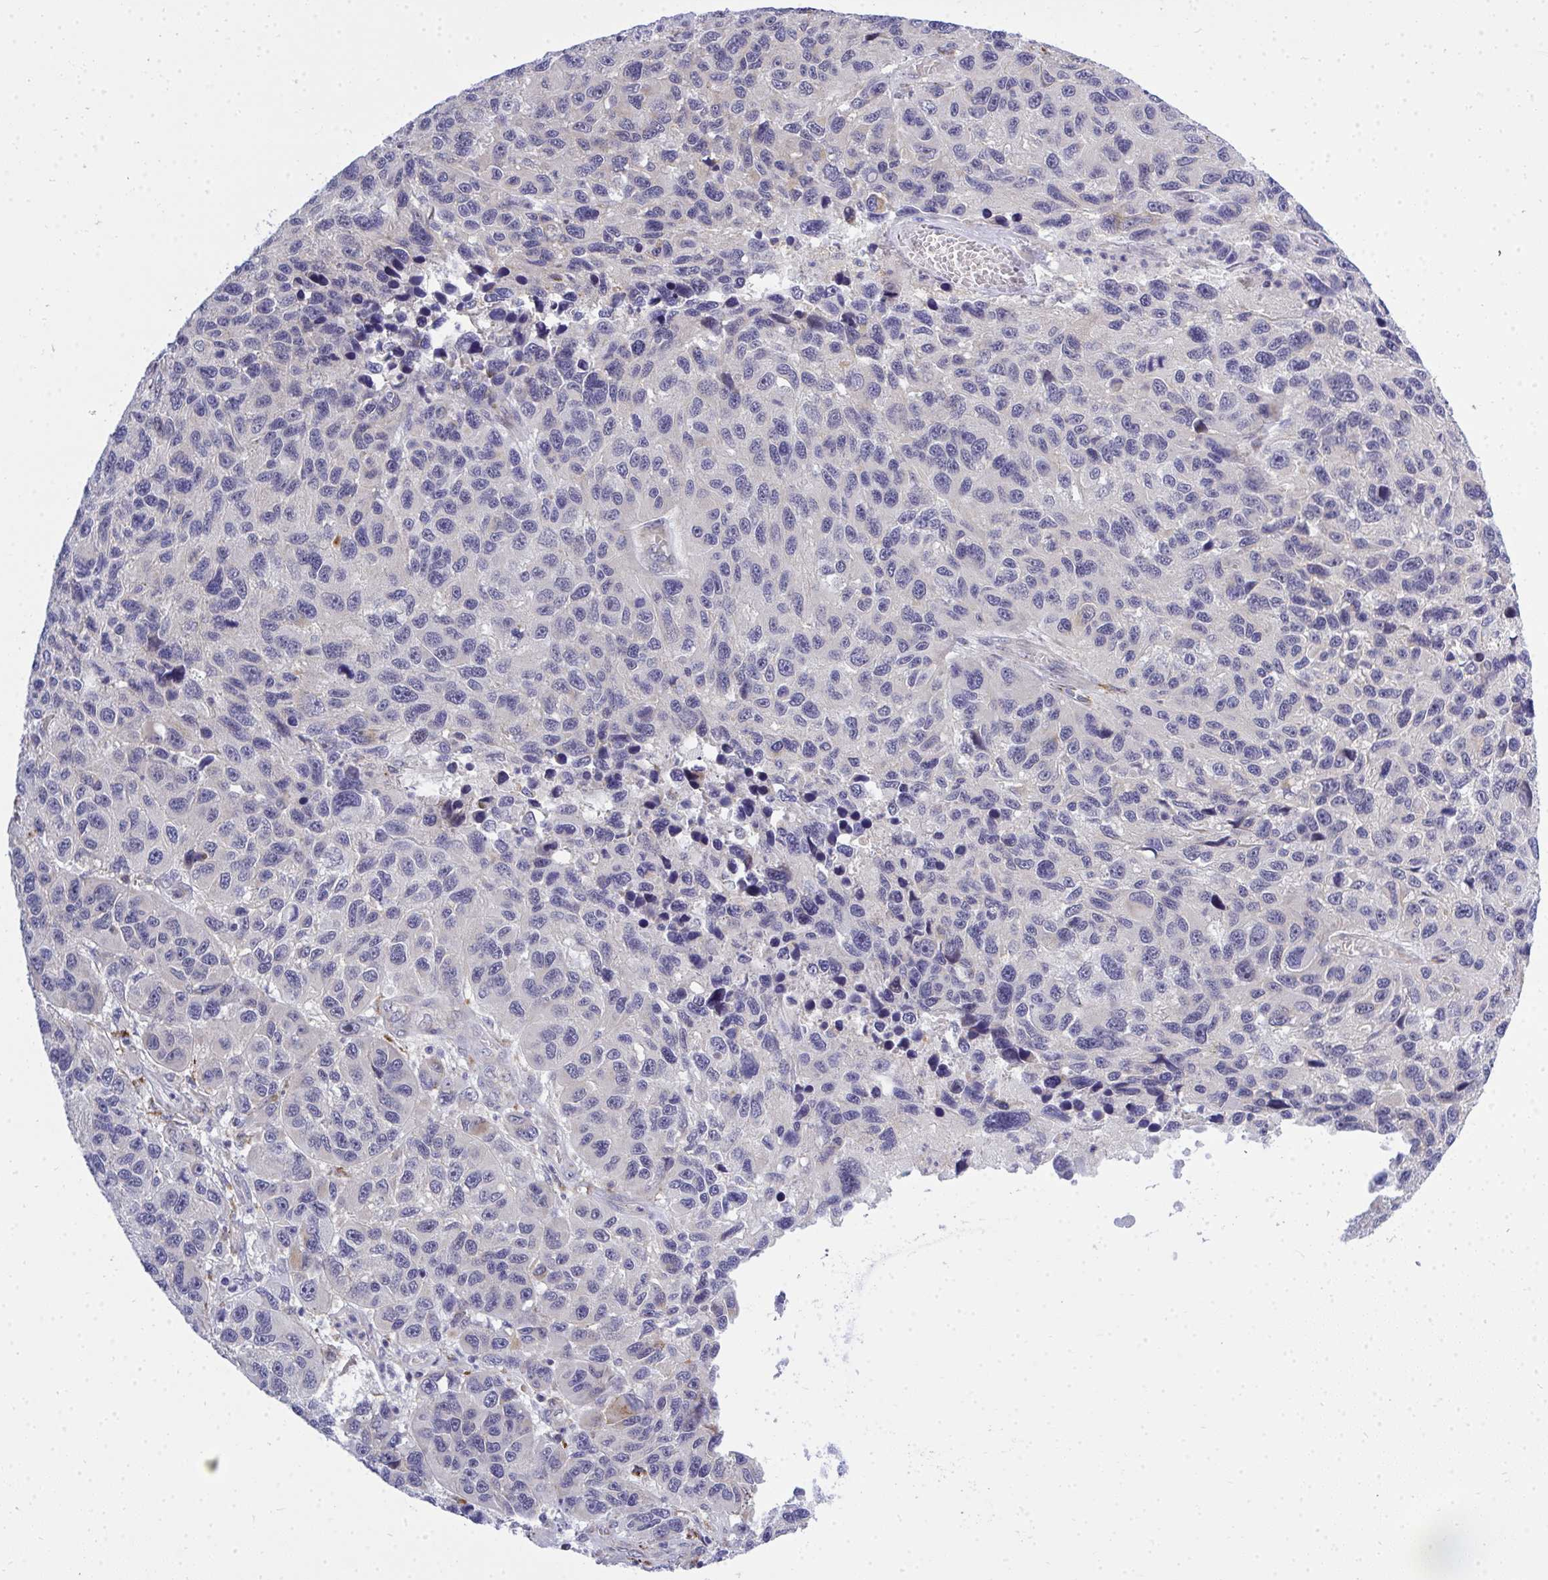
{"staining": {"intensity": "negative", "quantity": "none", "location": "none"}, "tissue": "melanoma", "cell_type": "Tumor cells", "image_type": "cancer", "snomed": [{"axis": "morphology", "description": "Malignant melanoma, NOS"}, {"axis": "topography", "description": "Skin"}], "caption": "This is an immunohistochemistry (IHC) photomicrograph of malignant melanoma. There is no positivity in tumor cells.", "gene": "XAF1", "patient": {"sex": "male", "age": 53}}